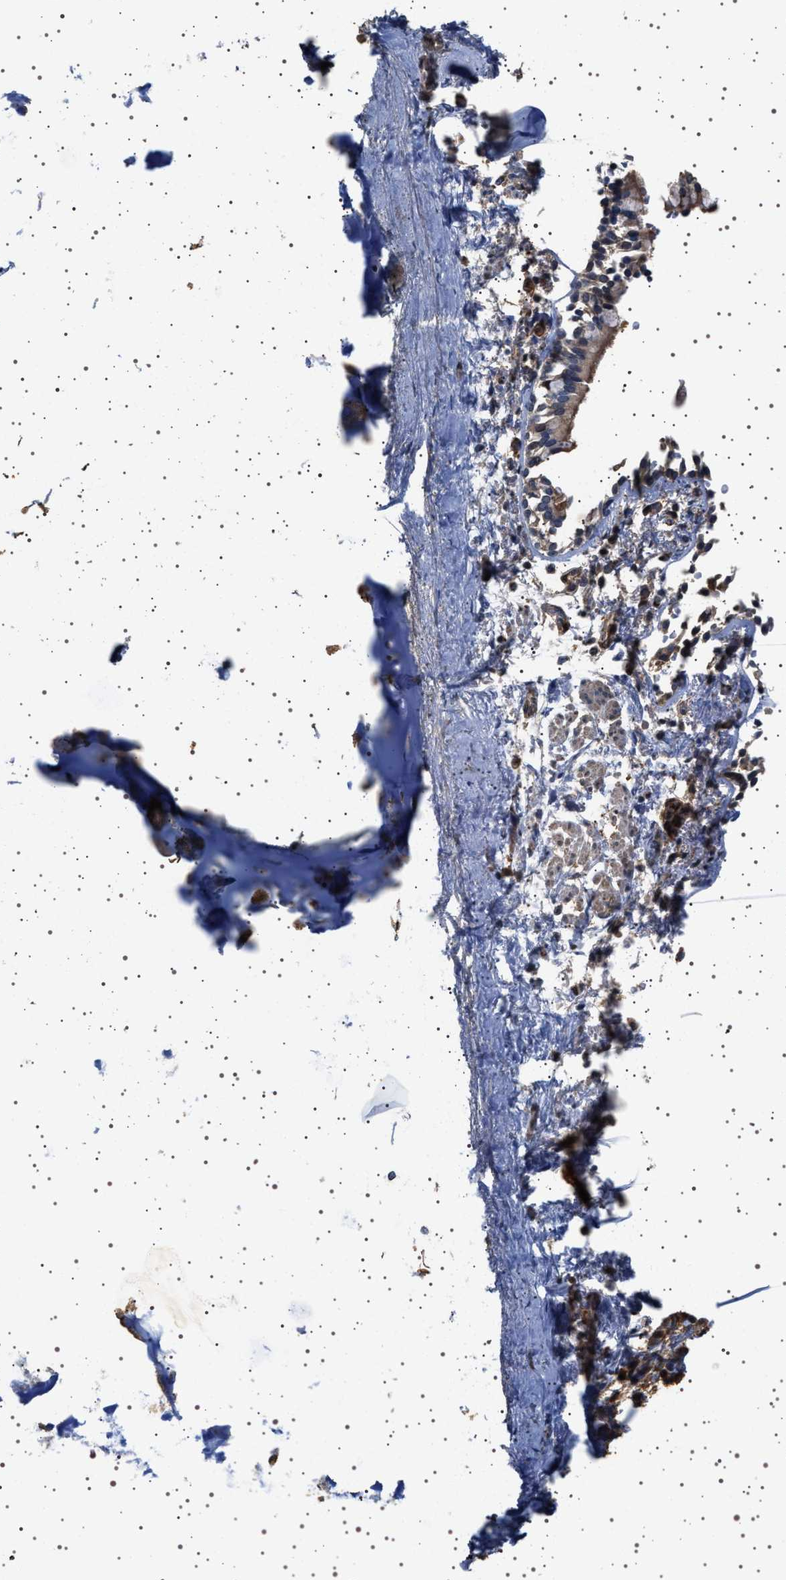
{"staining": {"intensity": "weak", "quantity": ">75%", "location": "cytoplasmic/membranous"}, "tissue": "adipose tissue", "cell_type": "Adipocytes", "image_type": "normal", "snomed": [{"axis": "morphology", "description": "Normal tissue, NOS"}, {"axis": "topography", "description": "Cartilage tissue"}, {"axis": "topography", "description": "Lung"}], "caption": "Brown immunohistochemical staining in unremarkable human adipose tissue exhibits weak cytoplasmic/membranous staining in about >75% of adipocytes. (DAB (3,3'-diaminobenzidine) IHC, brown staining for protein, blue staining for nuclei).", "gene": "GUCY1B1", "patient": {"sex": "female", "age": 77}}